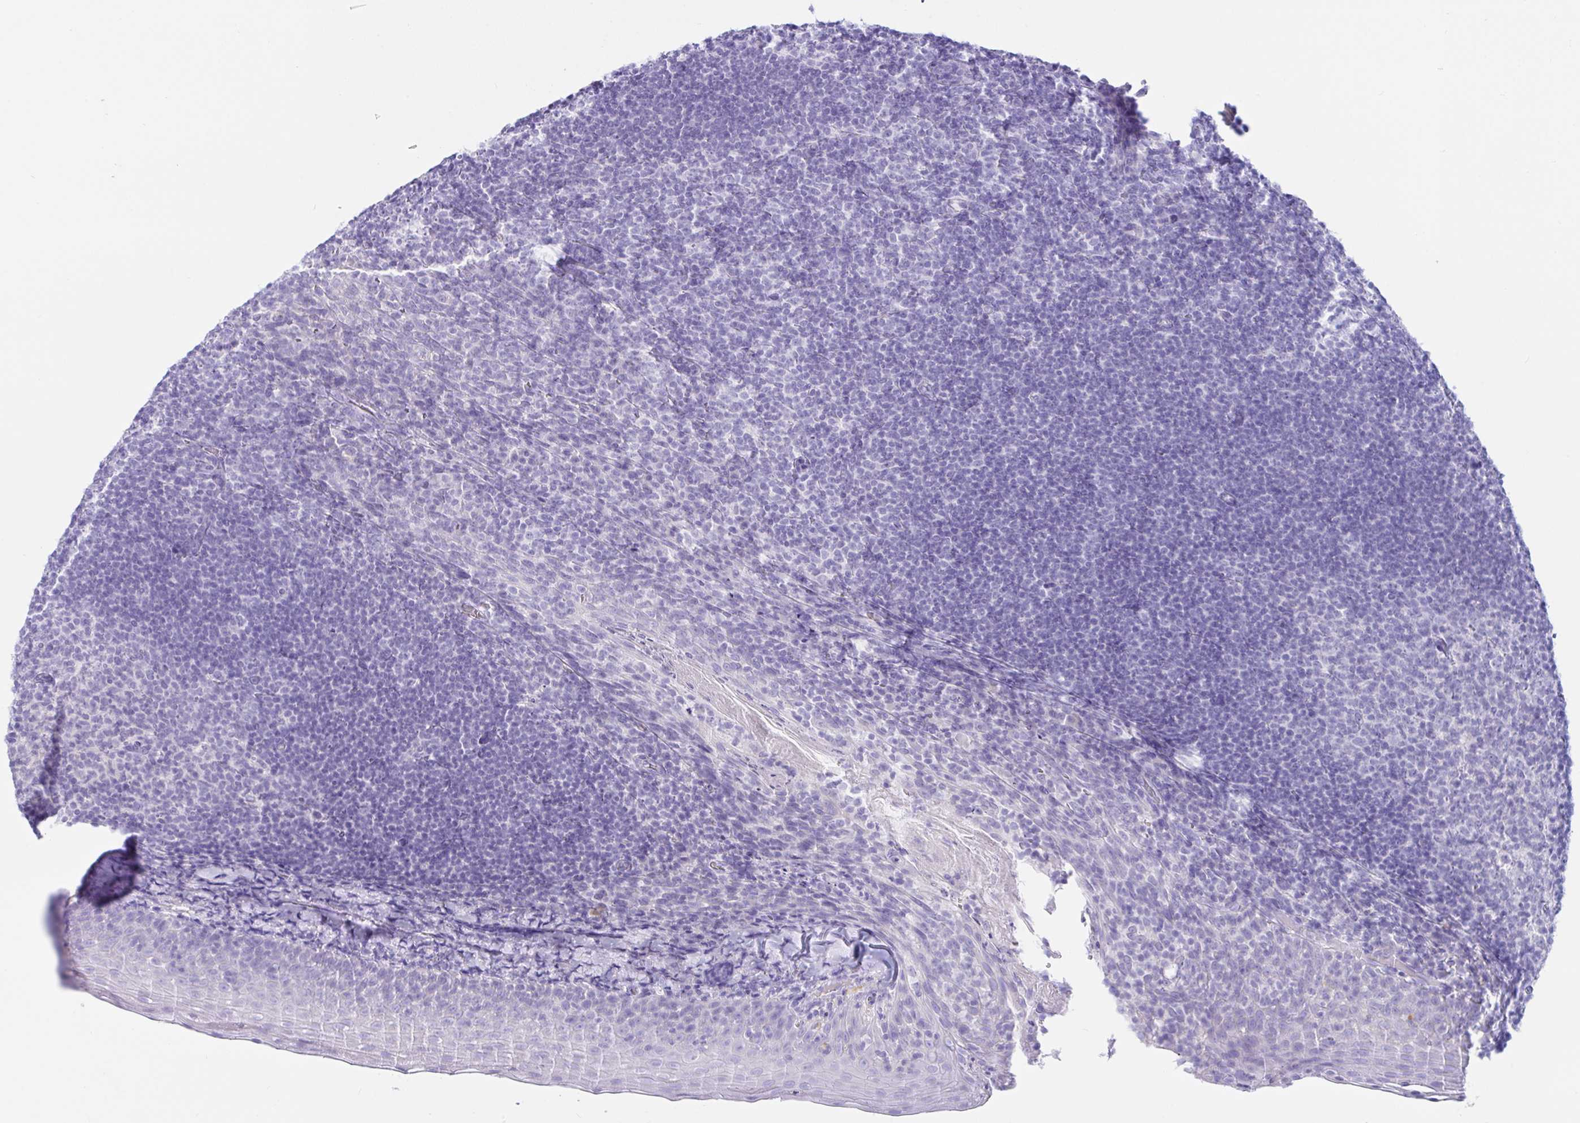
{"staining": {"intensity": "negative", "quantity": "none", "location": "none"}, "tissue": "tonsil", "cell_type": "Germinal center cells", "image_type": "normal", "snomed": [{"axis": "morphology", "description": "Normal tissue, NOS"}, {"axis": "topography", "description": "Tonsil"}], "caption": "Photomicrograph shows no significant protein expression in germinal center cells of normal tonsil. (DAB (3,3'-diaminobenzidine) immunohistochemistry, high magnification).", "gene": "PAX8", "patient": {"sex": "female", "age": 10}}